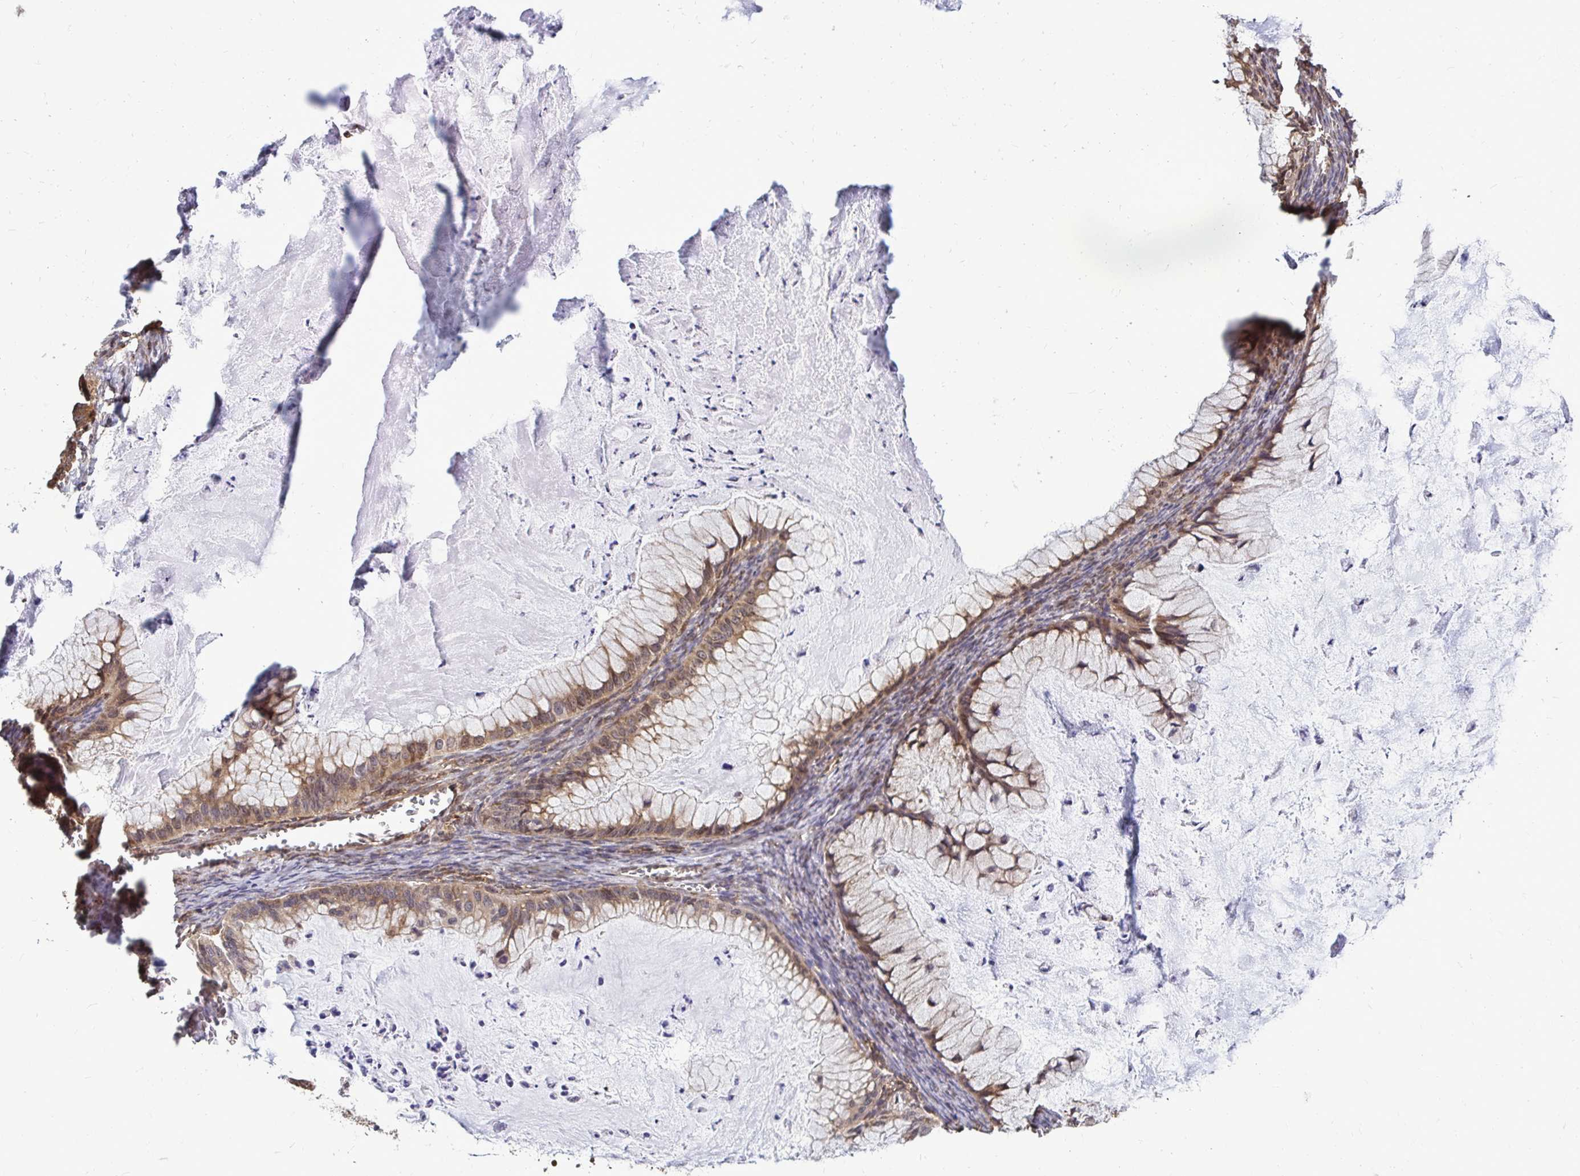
{"staining": {"intensity": "weak", "quantity": ">75%", "location": "cytoplasmic/membranous"}, "tissue": "ovarian cancer", "cell_type": "Tumor cells", "image_type": "cancer", "snomed": [{"axis": "morphology", "description": "Cystadenocarcinoma, mucinous, NOS"}, {"axis": "topography", "description": "Ovary"}], "caption": "An image of human ovarian mucinous cystadenocarcinoma stained for a protein displays weak cytoplasmic/membranous brown staining in tumor cells.", "gene": "FMR1", "patient": {"sex": "female", "age": 72}}